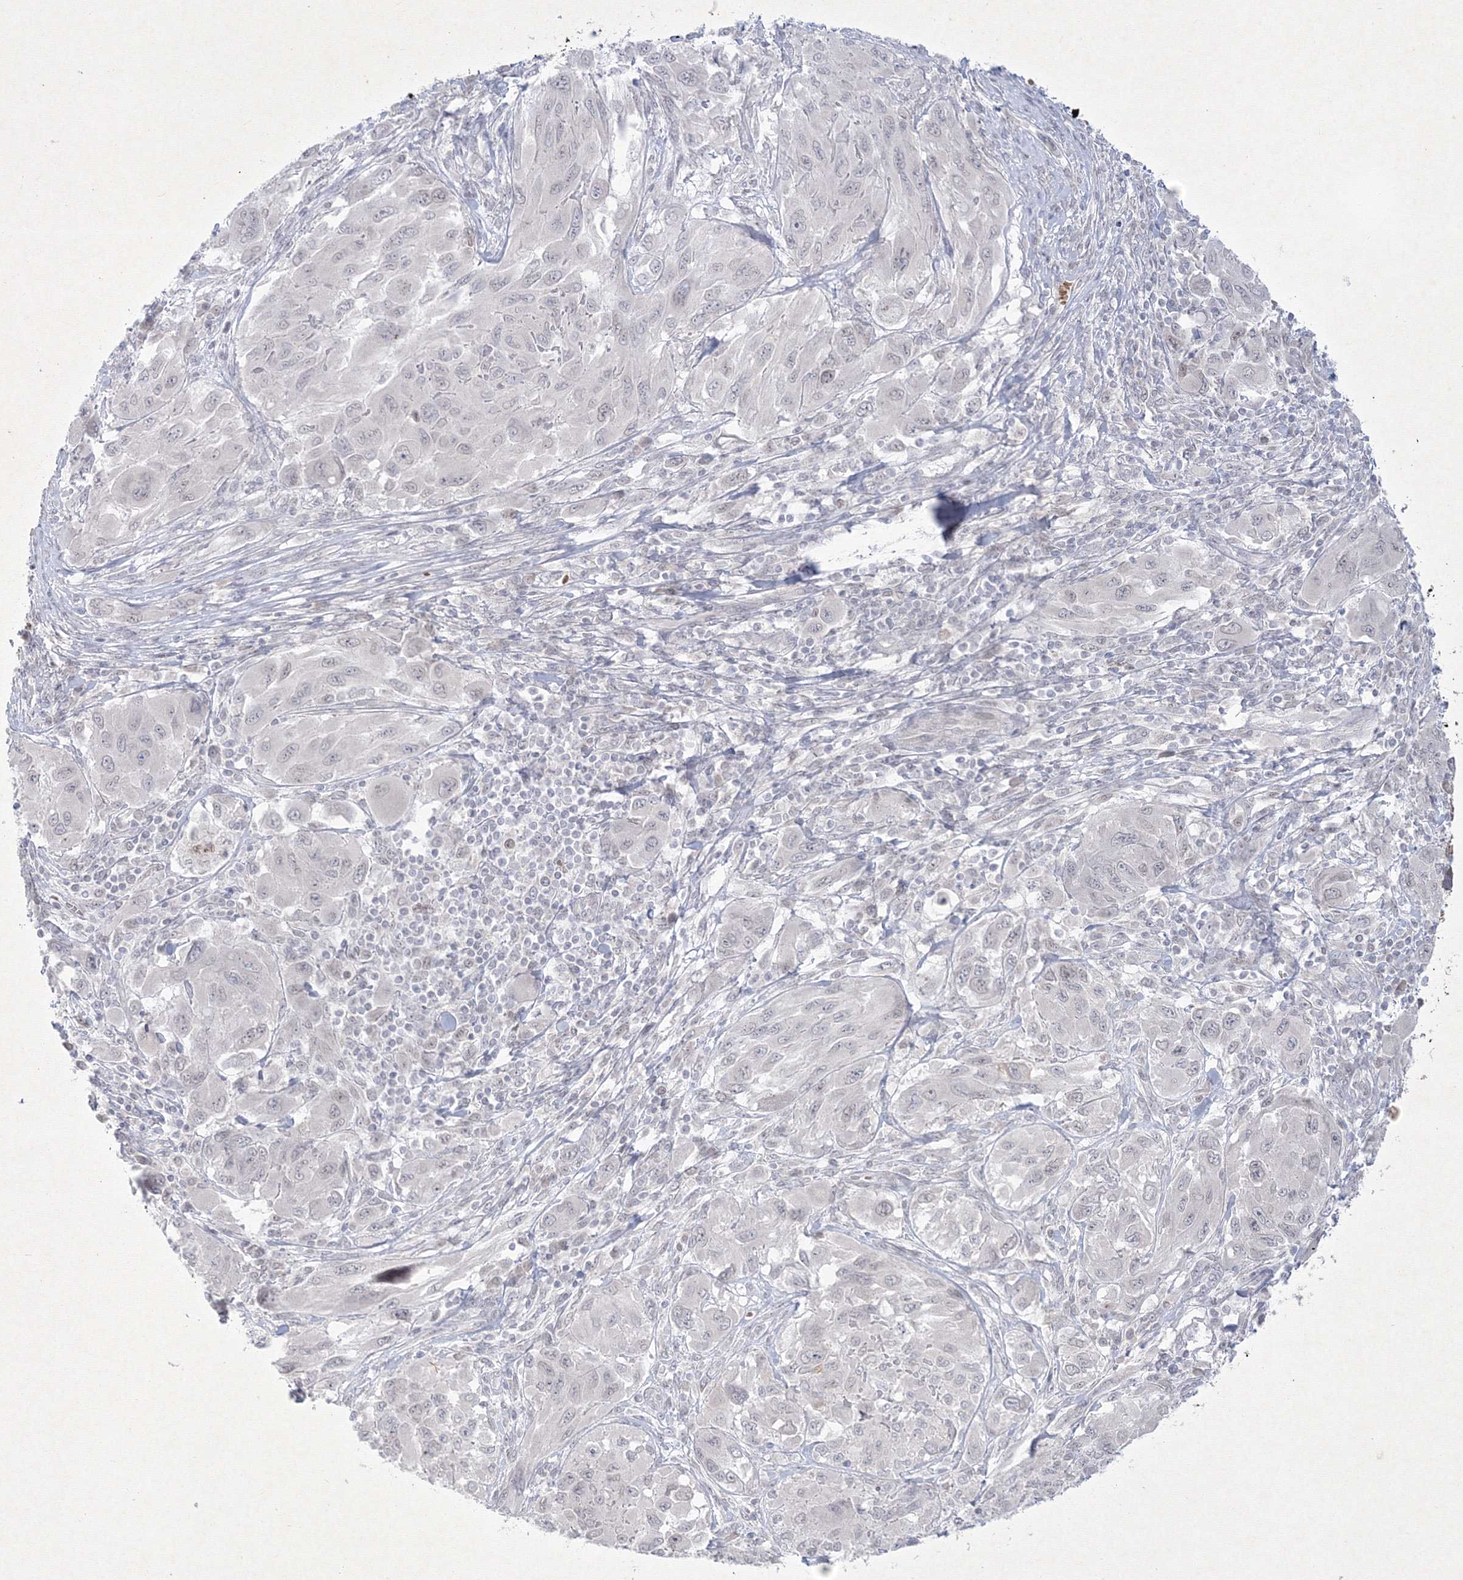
{"staining": {"intensity": "negative", "quantity": "none", "location": "none"}, "tissue": "melanoma", "cell_type": "Tumor cells", "image_type": "cancer", "snomed": [{"axis": "morphology", "description": "Malignant melanoma, NOS"}, {"axis": "topography", "description": "Skin"}], "caption": "This is a image of IHC staining of melanoma, which shows no staining in tumor cells.", "gene": "NXPE3", "patient": {"sex": "female", "age": 91}}